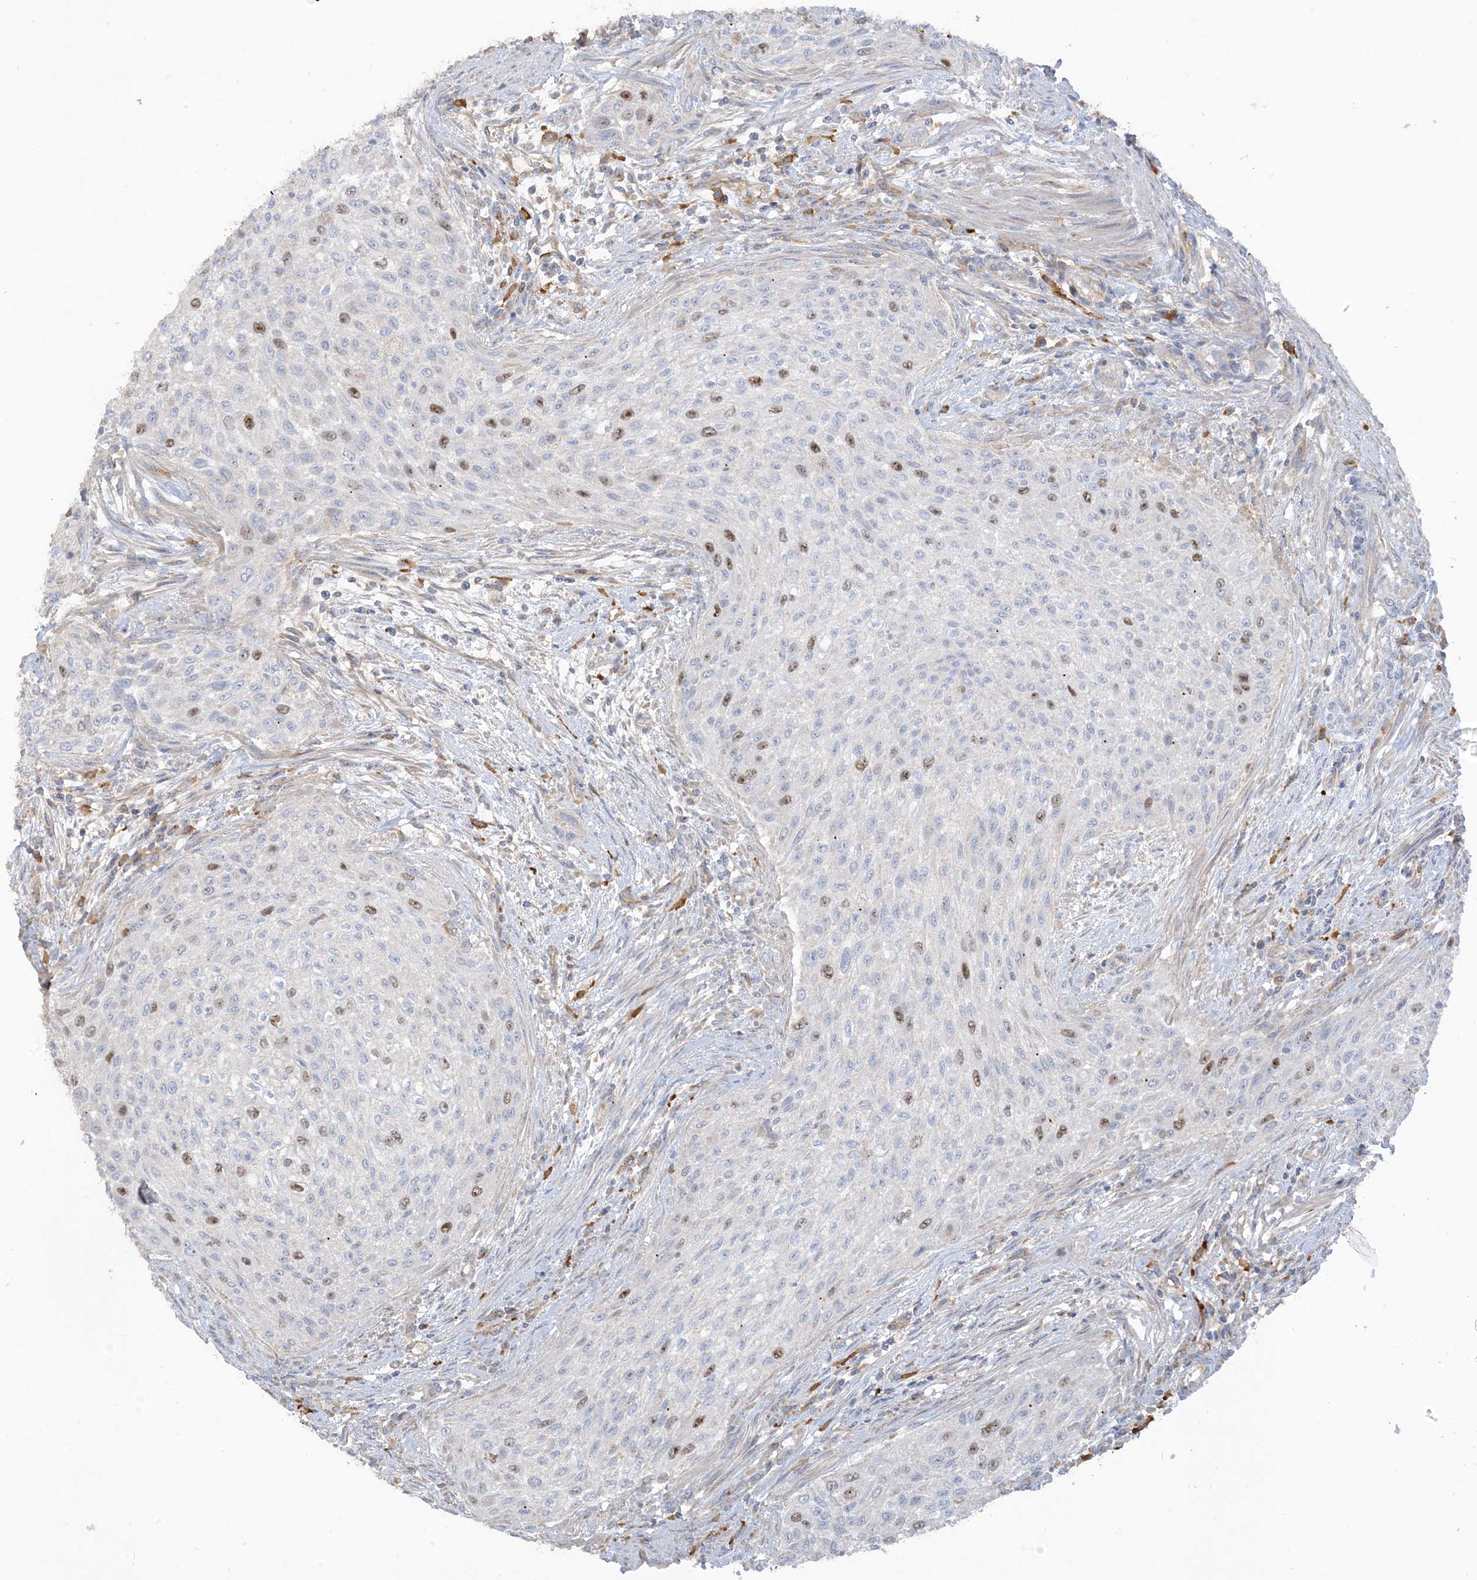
{"staining": {"intensity": "moderate", "quantity": "<25%", "location": "nuclear"}, "tissue": "urothelial cancer", "cell_type": "Tumor cells", "image_type": "cancer", "snomed": [{"axis": "morphology", "description": "Urothelial carcinoma, High grade"}, {"axis": "topography", "description": "Urinary bladder"}], "caption": "The photomicrograph shows staining of high-grade urothelial carcinoma, revealing moderate nuclear protein expression (brown color) within tumor cells.", "gene": "PEAR1", "patient": {"sex": "male", "age": 35}}